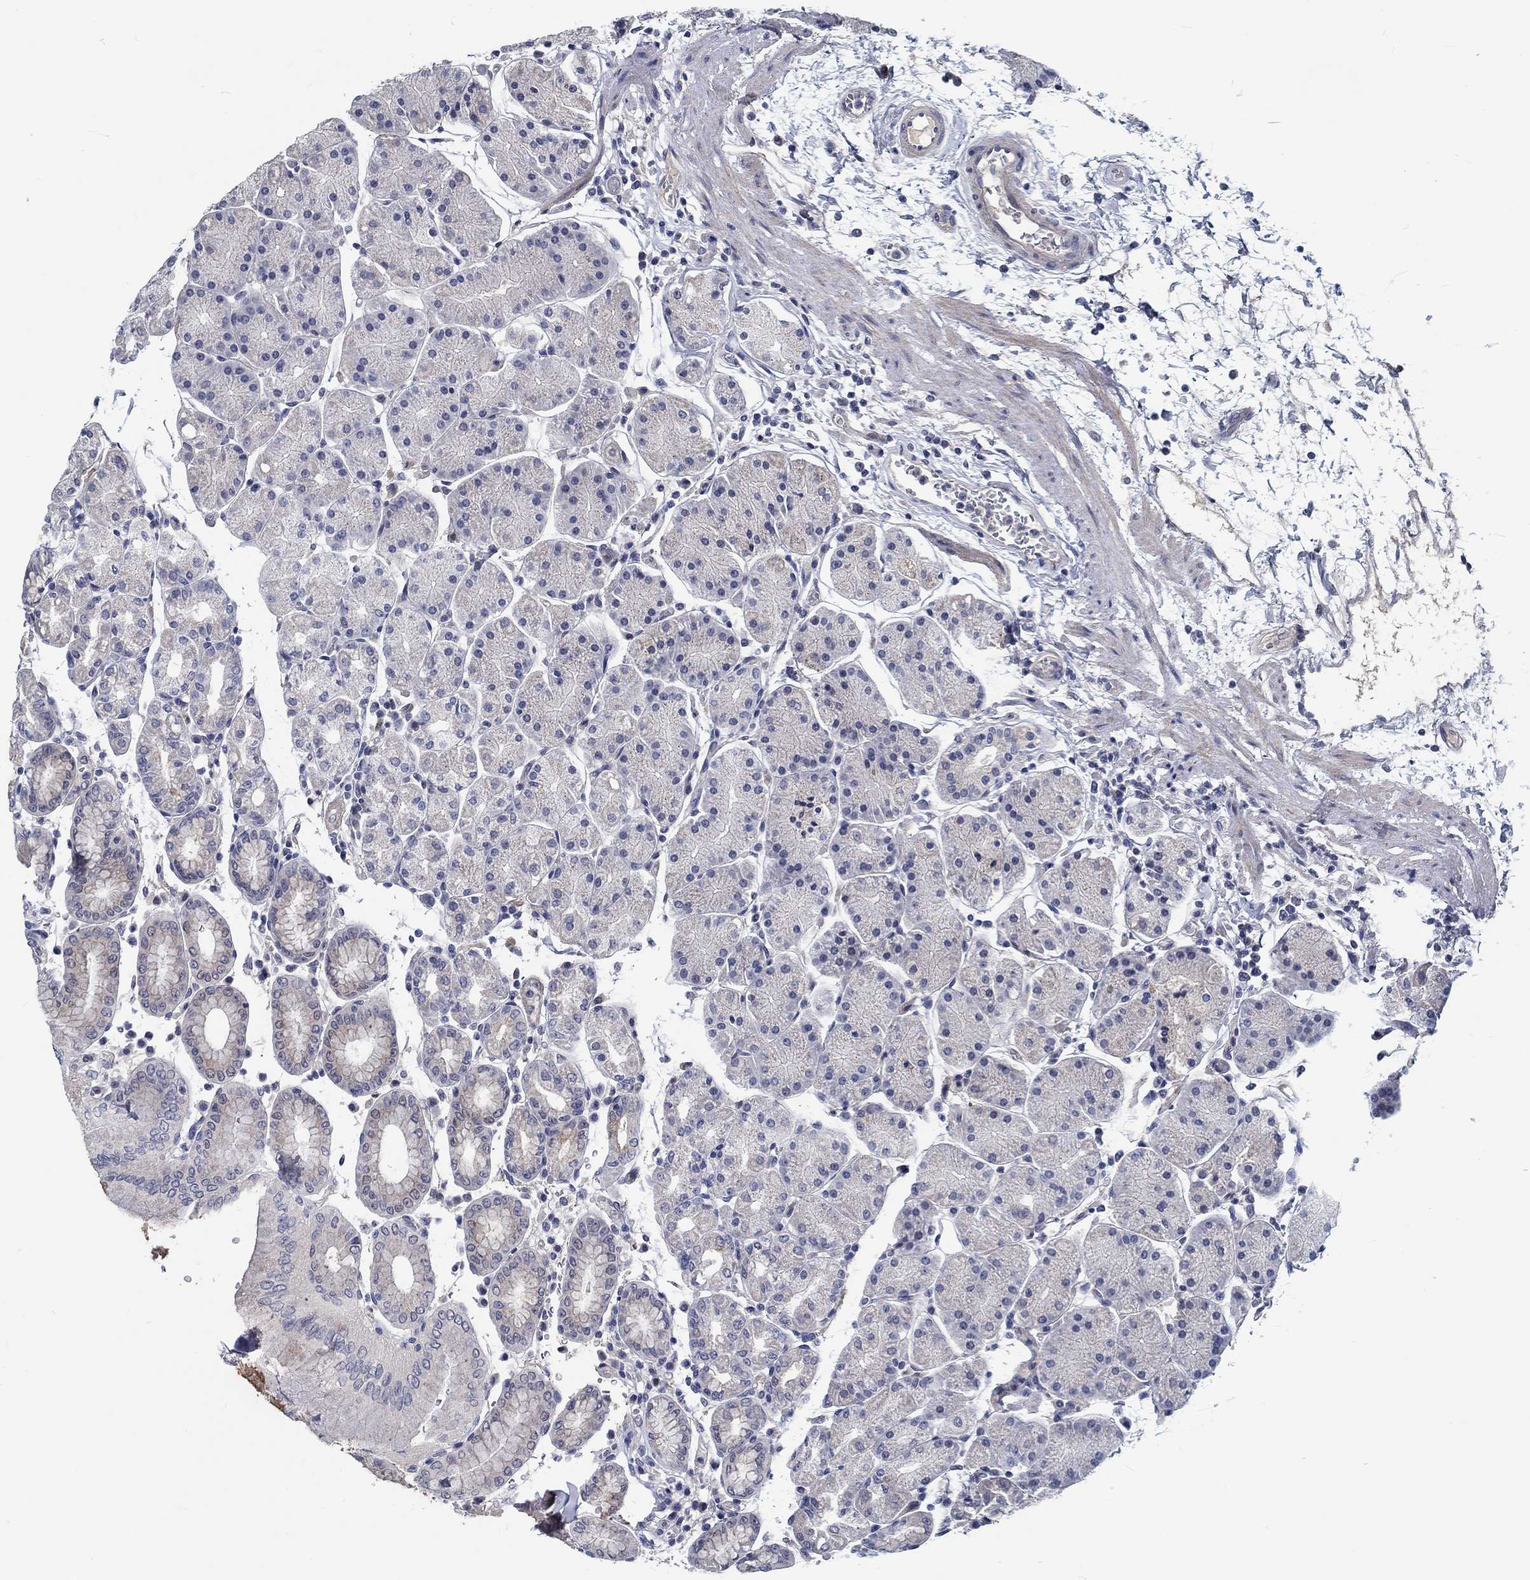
{"staining": {"intensity": "moderate", "quantity": "<25%", "location": "cytoplasmic/membranous"}, "tissue": "stomach", "cell_type": "Glandular cells", "image_type": "normal", "snomed": [{"axis": "morphology", "description": "Normal tissue, NOS"}, {"axis": "topography", "description": "Stomach"}], "caption": "Protein positivity by IHC demonstrates moderate cytoplasmic/membranous staining in about <25% of glandular cells in benign stomach. (IHC, brightfield microscopy, high magnification).", "gene": "MYBPC1", "patient": {"sex": "male", "age": 54}}